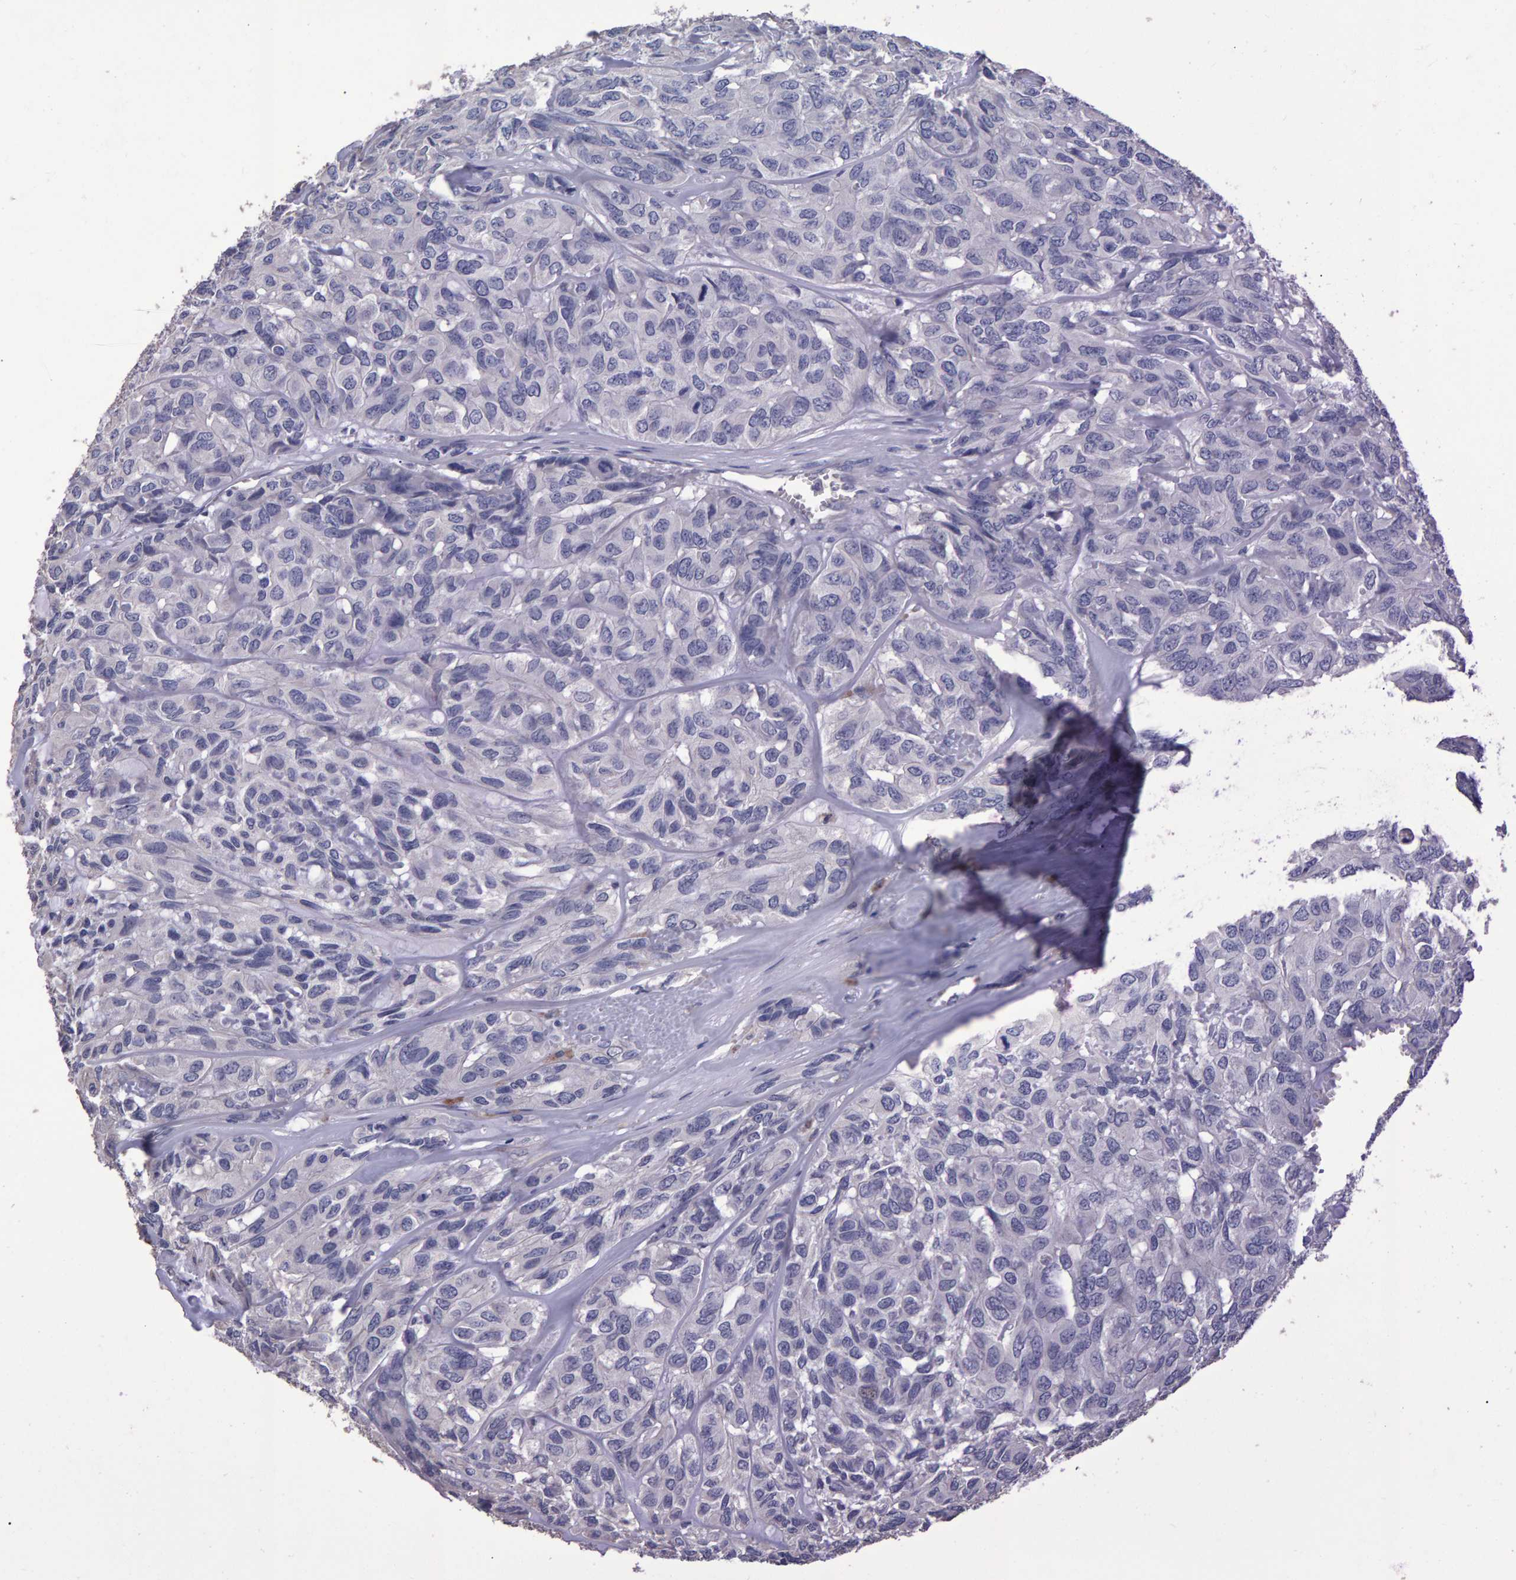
{"staining": {"intensity": "negative", "quantity": "none", "location": "none"}, "tissue": "head and neck cancer", "cell_type": "Tumor cells", "image_type": "cancer", "snomed": [{"axis": "morphology", "description": "Adenocarcinoma, NOS"}, {"axis": "topography", "description": "Salivary gland, NOS"}, {"axis": "topography", "description": "Head-Neck"}], "caption": "This is a photomicrograph of immunohistochemistry staining of head and neck cancer (adenocarcinoma), which shows no expression in tumor cells.", "gene": "HEMGN", "patient": {"sex": "female", "age": 76}}